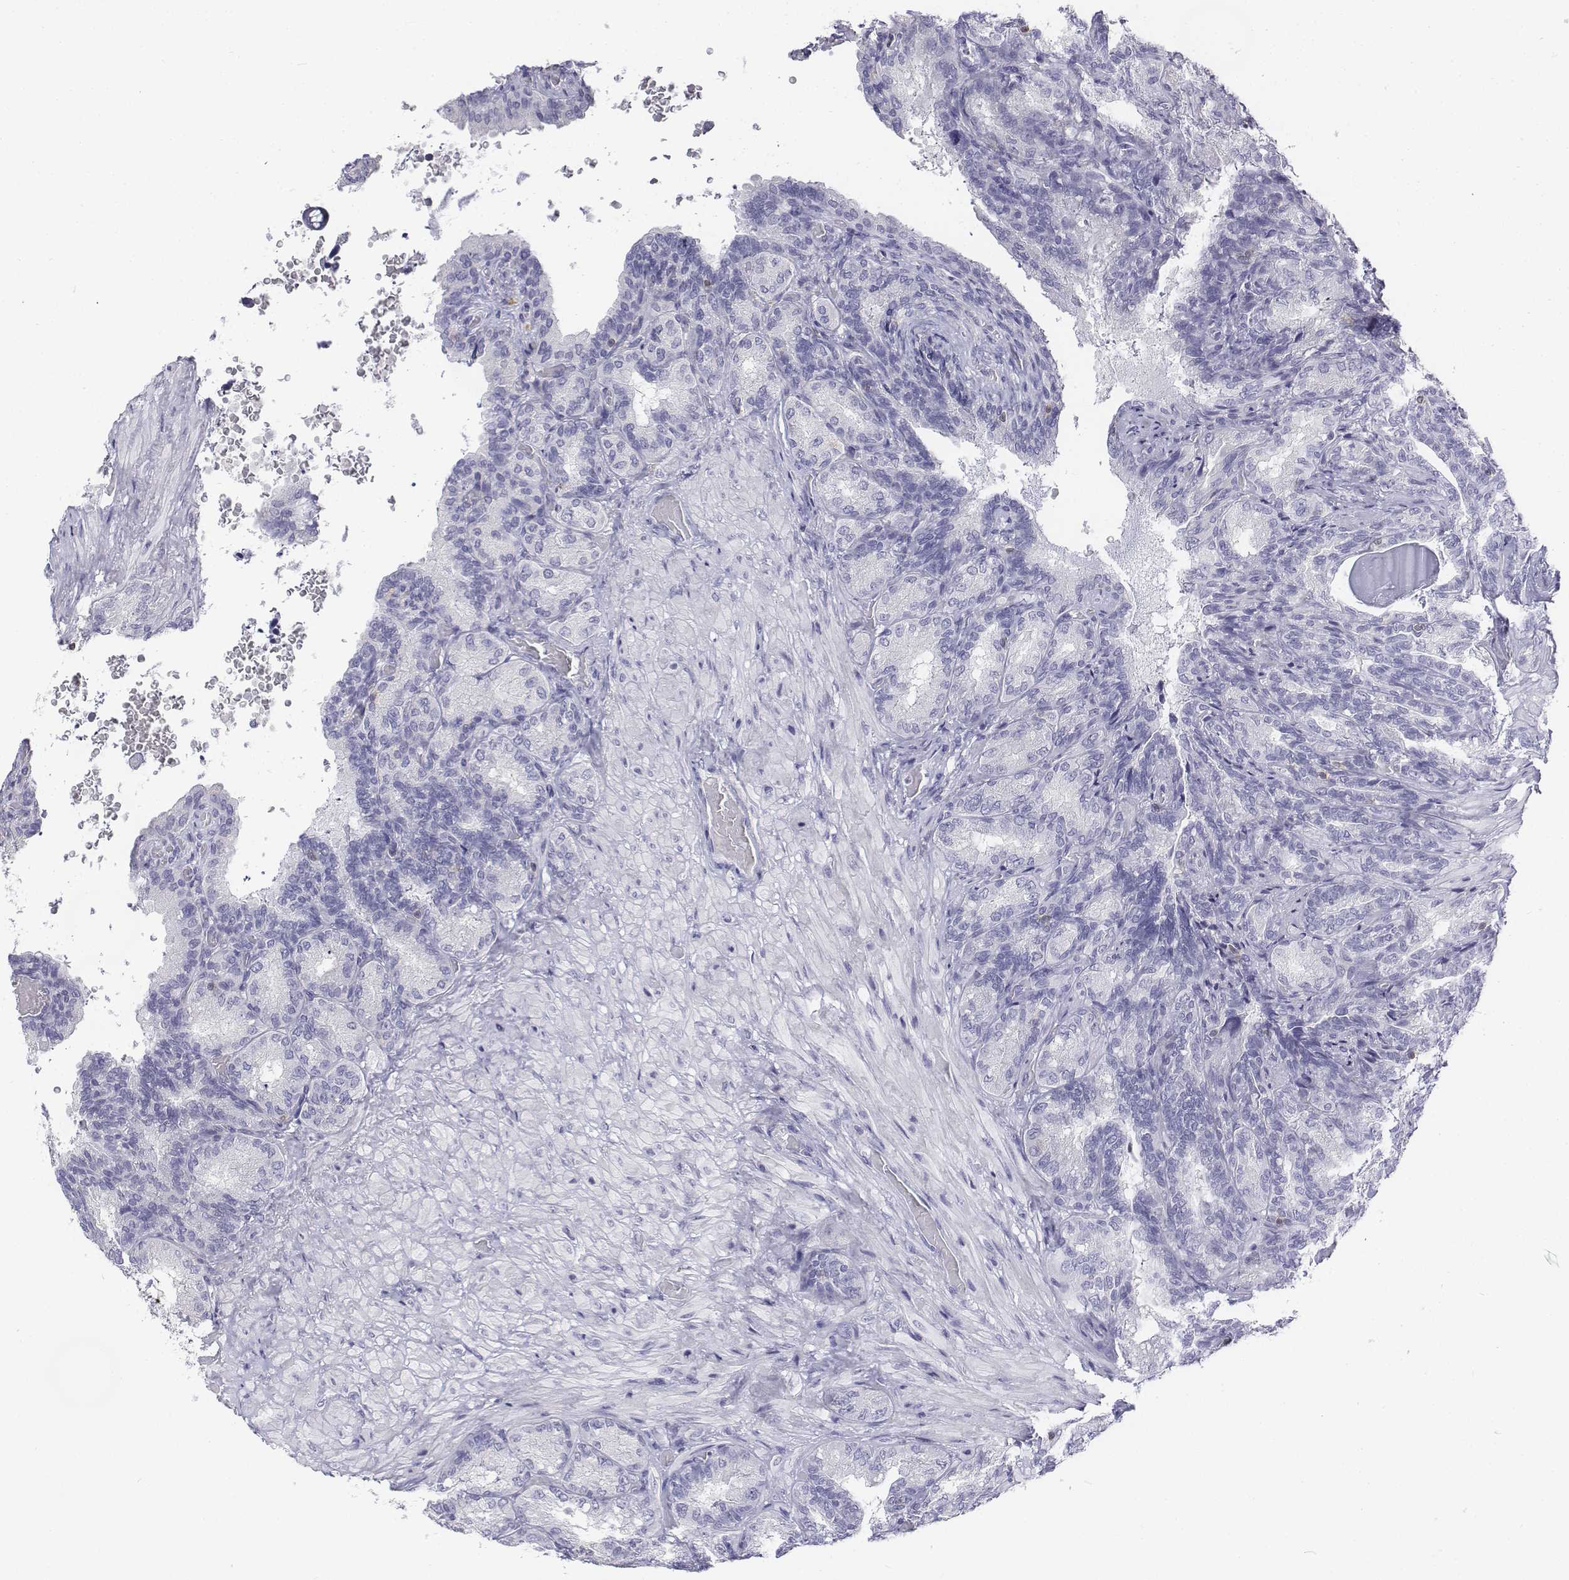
{"staining": {"intensity": "negative", "quantity": "none", "location": "none"}, "tissue": "seminal vesicle", "cell_type": "Glandular cells", "image_type": "normal", "snomed": [{"axis": "morphology", "description": "Normal tissue, NOS"}, {"axis": "topography", "description": "Seminal veicle"}], "caption": "High magnification brightfield microscopy of unremarkable seminal vesicle stained with DAB (brown) and counterstained with hematoxylin (blue): glandular cells show no significant expression. Nuclei are stained in blue.", "gene": "CD3E", "patient": {"sex": "male", "age": 68}}